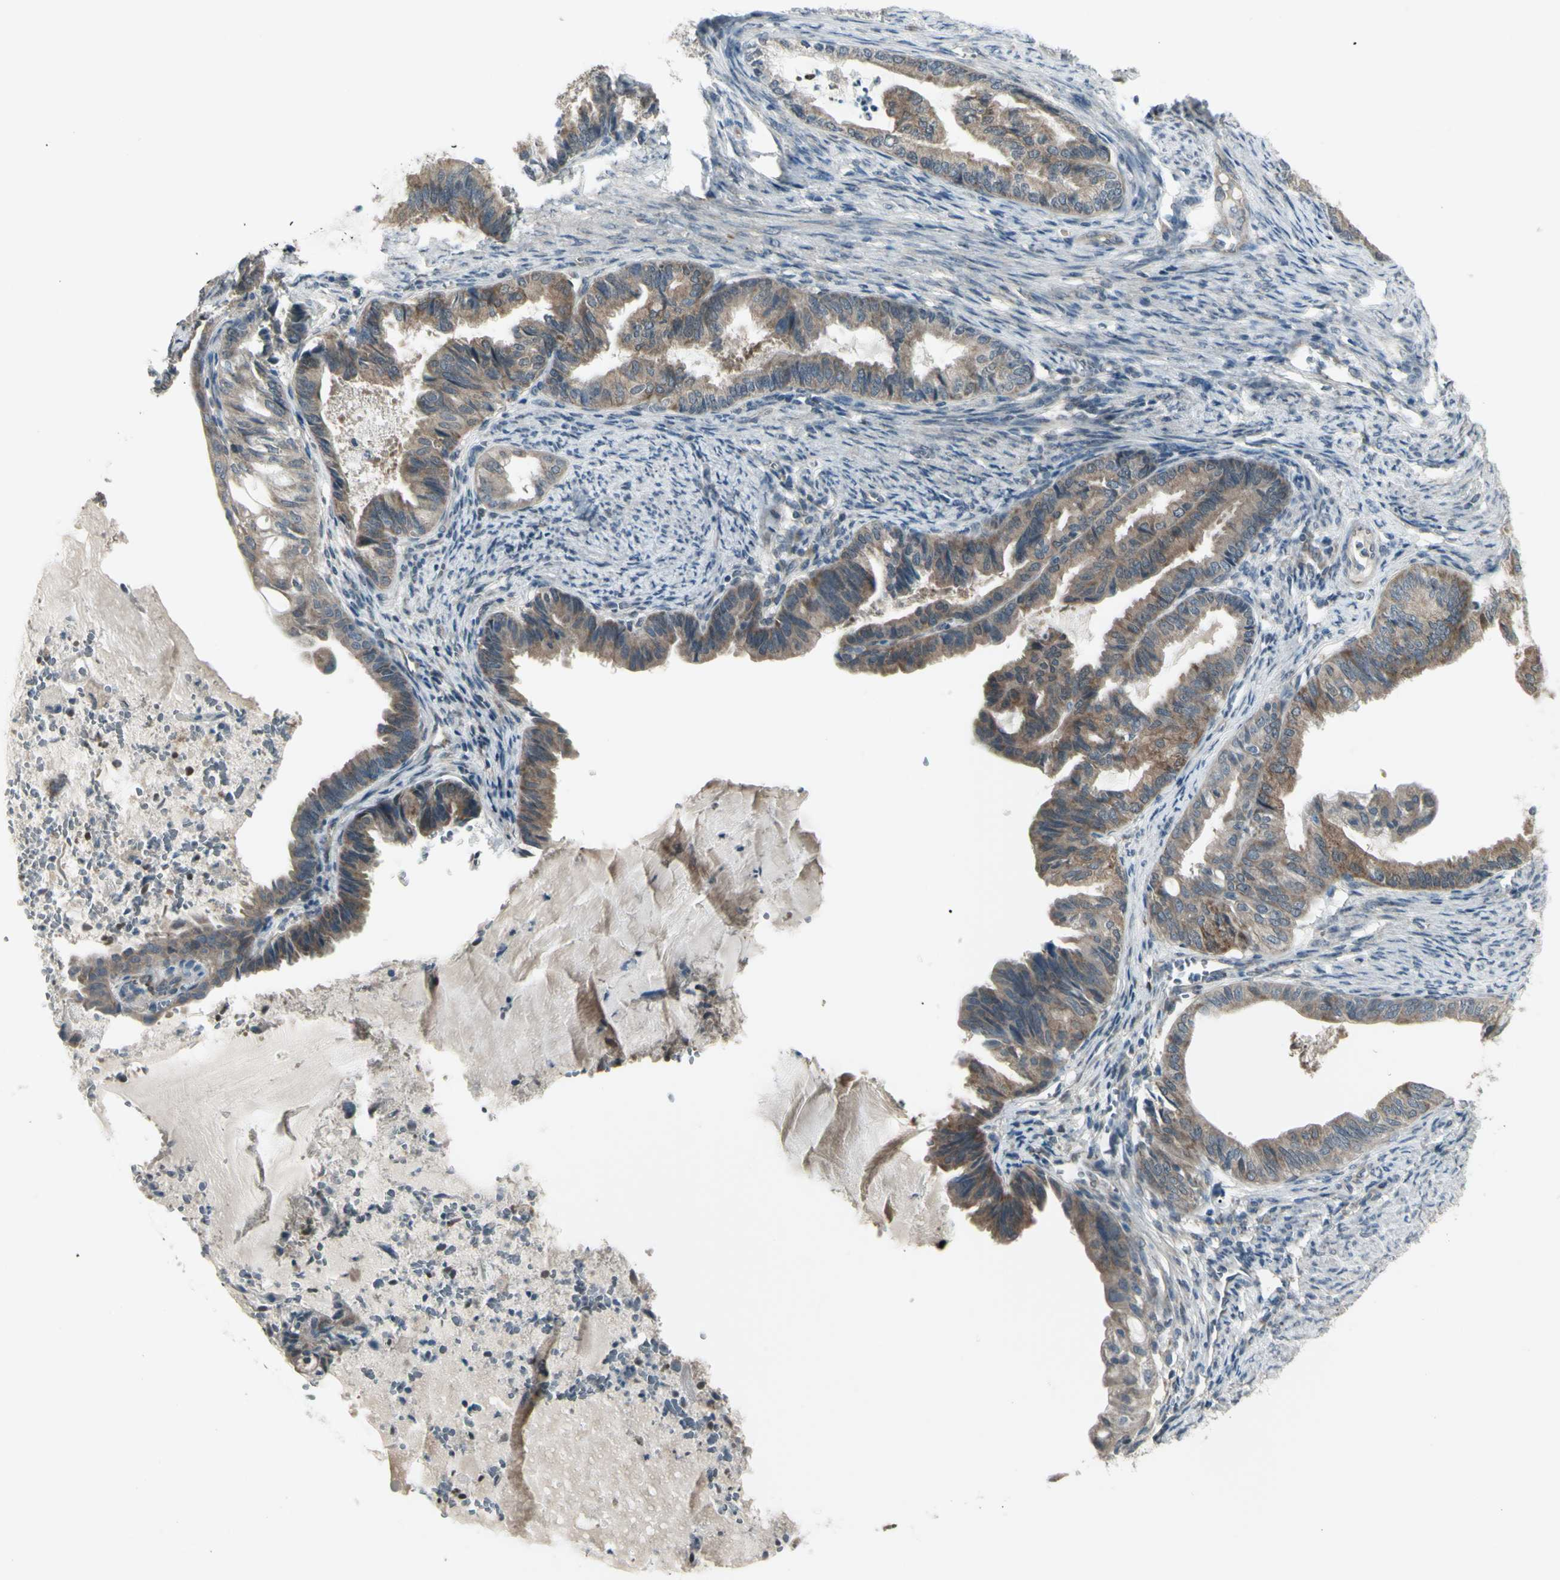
{"staining": {"intensity": "weak", "quantity": "25%-75%", "location": "cytoplasmic/membranous"}, "tissue": "endometrial cancer", "cell_type": "Tumor cells", "image_type": "cancer", "snomed": [{"axis": "morphology", "description": "Adenocarcinoma, NOS"}, {"axis": "topography", "description": "Endometrium"}], "caption": "Protein analysis of endometrial cancer (adenocarcinoma) tissue exhibits weak cytoplasmic/membranous positivity in about 25%-75% of tumor cells.", "gene": "NAXD", "patient": {"sex": "female", "age": 86}}